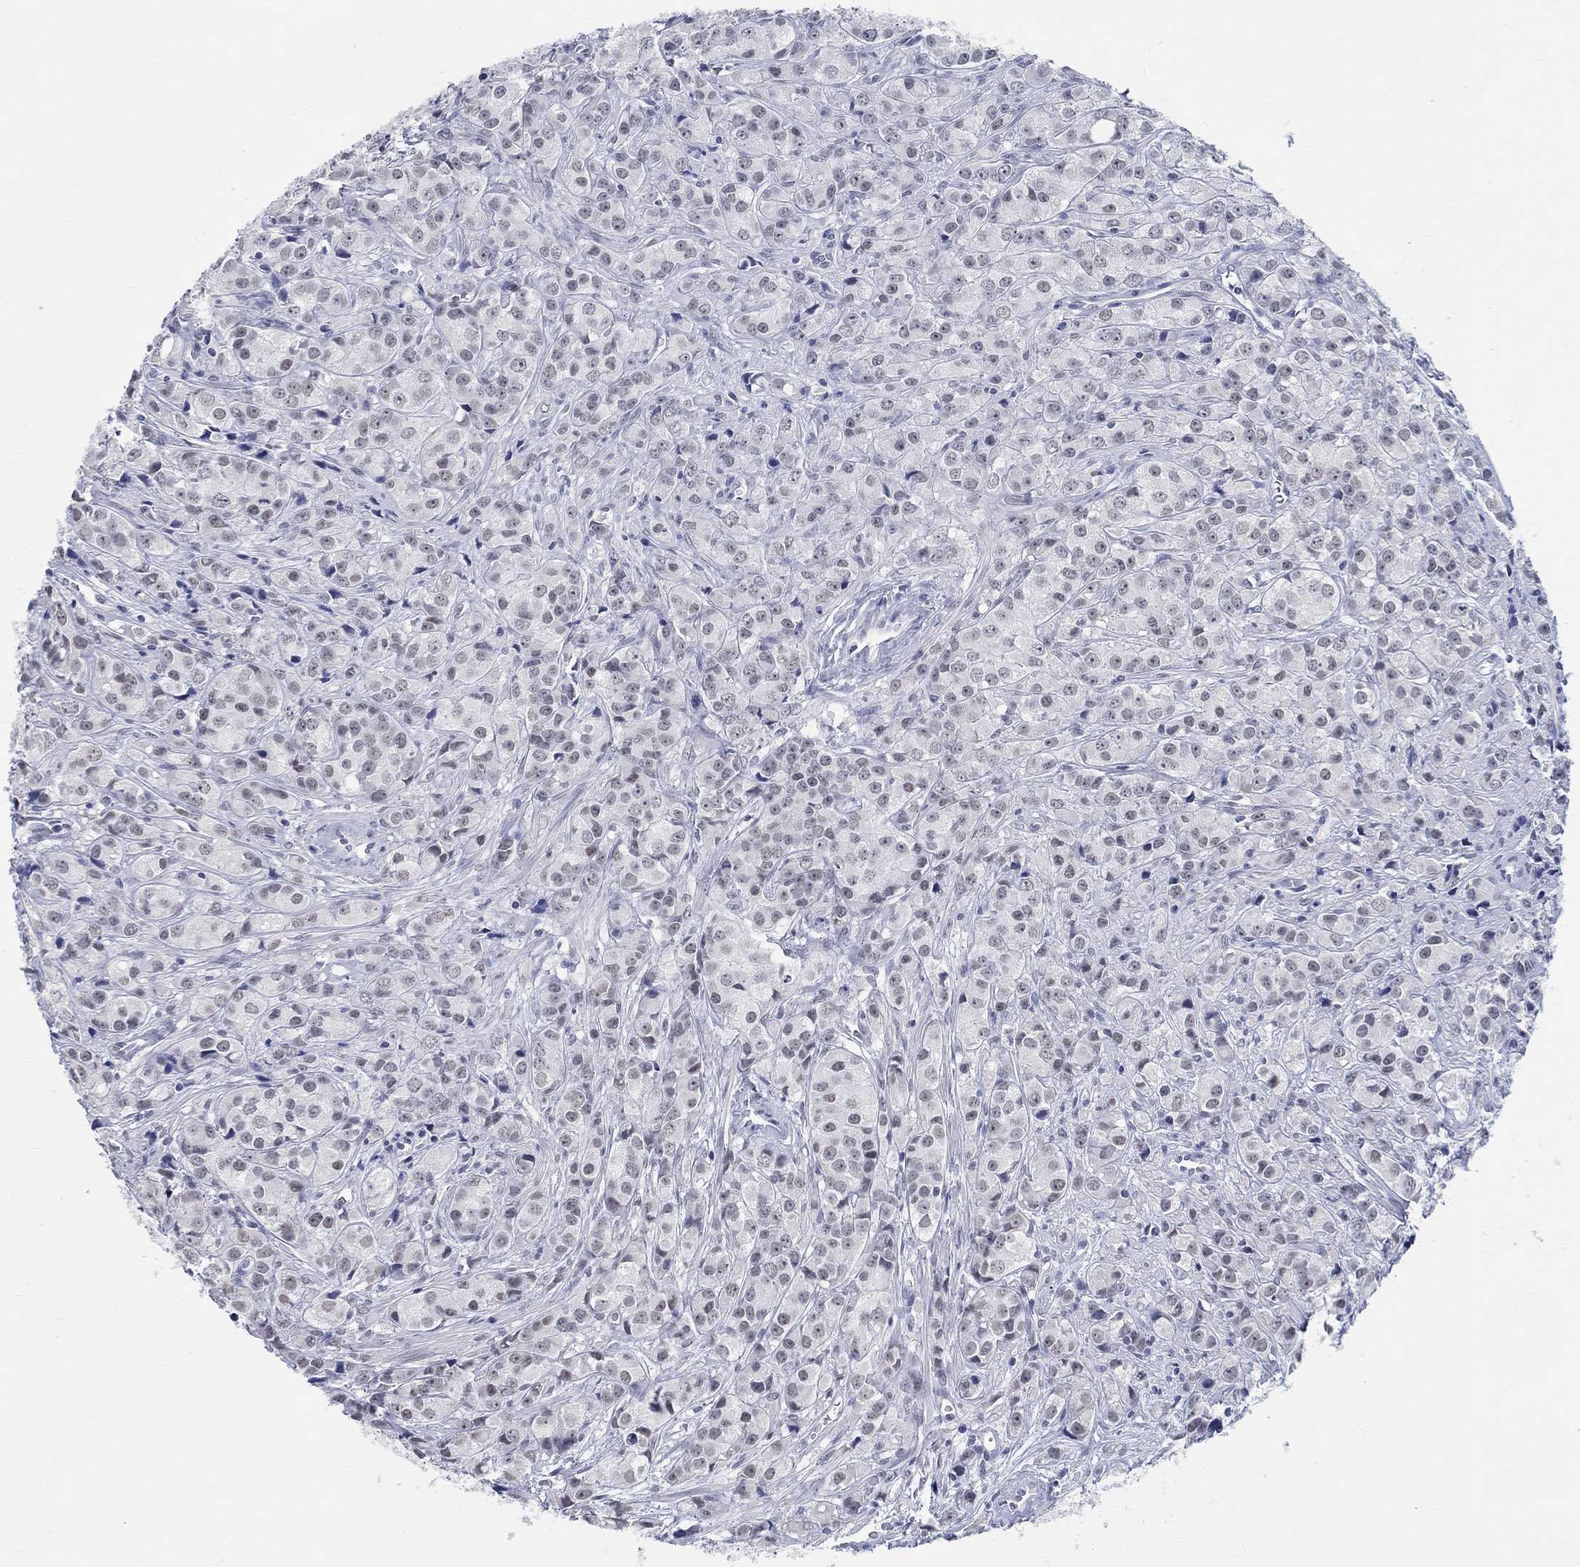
{"staining": {"intensity": "negative", "quantity": "none", "location": "none"}, "tissue": "prostate cancer", "cell_type": "Tumor cells", "image_type": "cancer", "snomed": [{"axis": "morphology", "description": "Adenocarcinoma, Medium grade"}, {"axis": "topography", "description": "Prostate"}], "caption": "Medium-grade adenocarcinoma (prostate) stained for a protein using IHC shows no expression tumor cells.", "gene": "ANKS1B", "patient": {"sex": "male", "age": 74}}